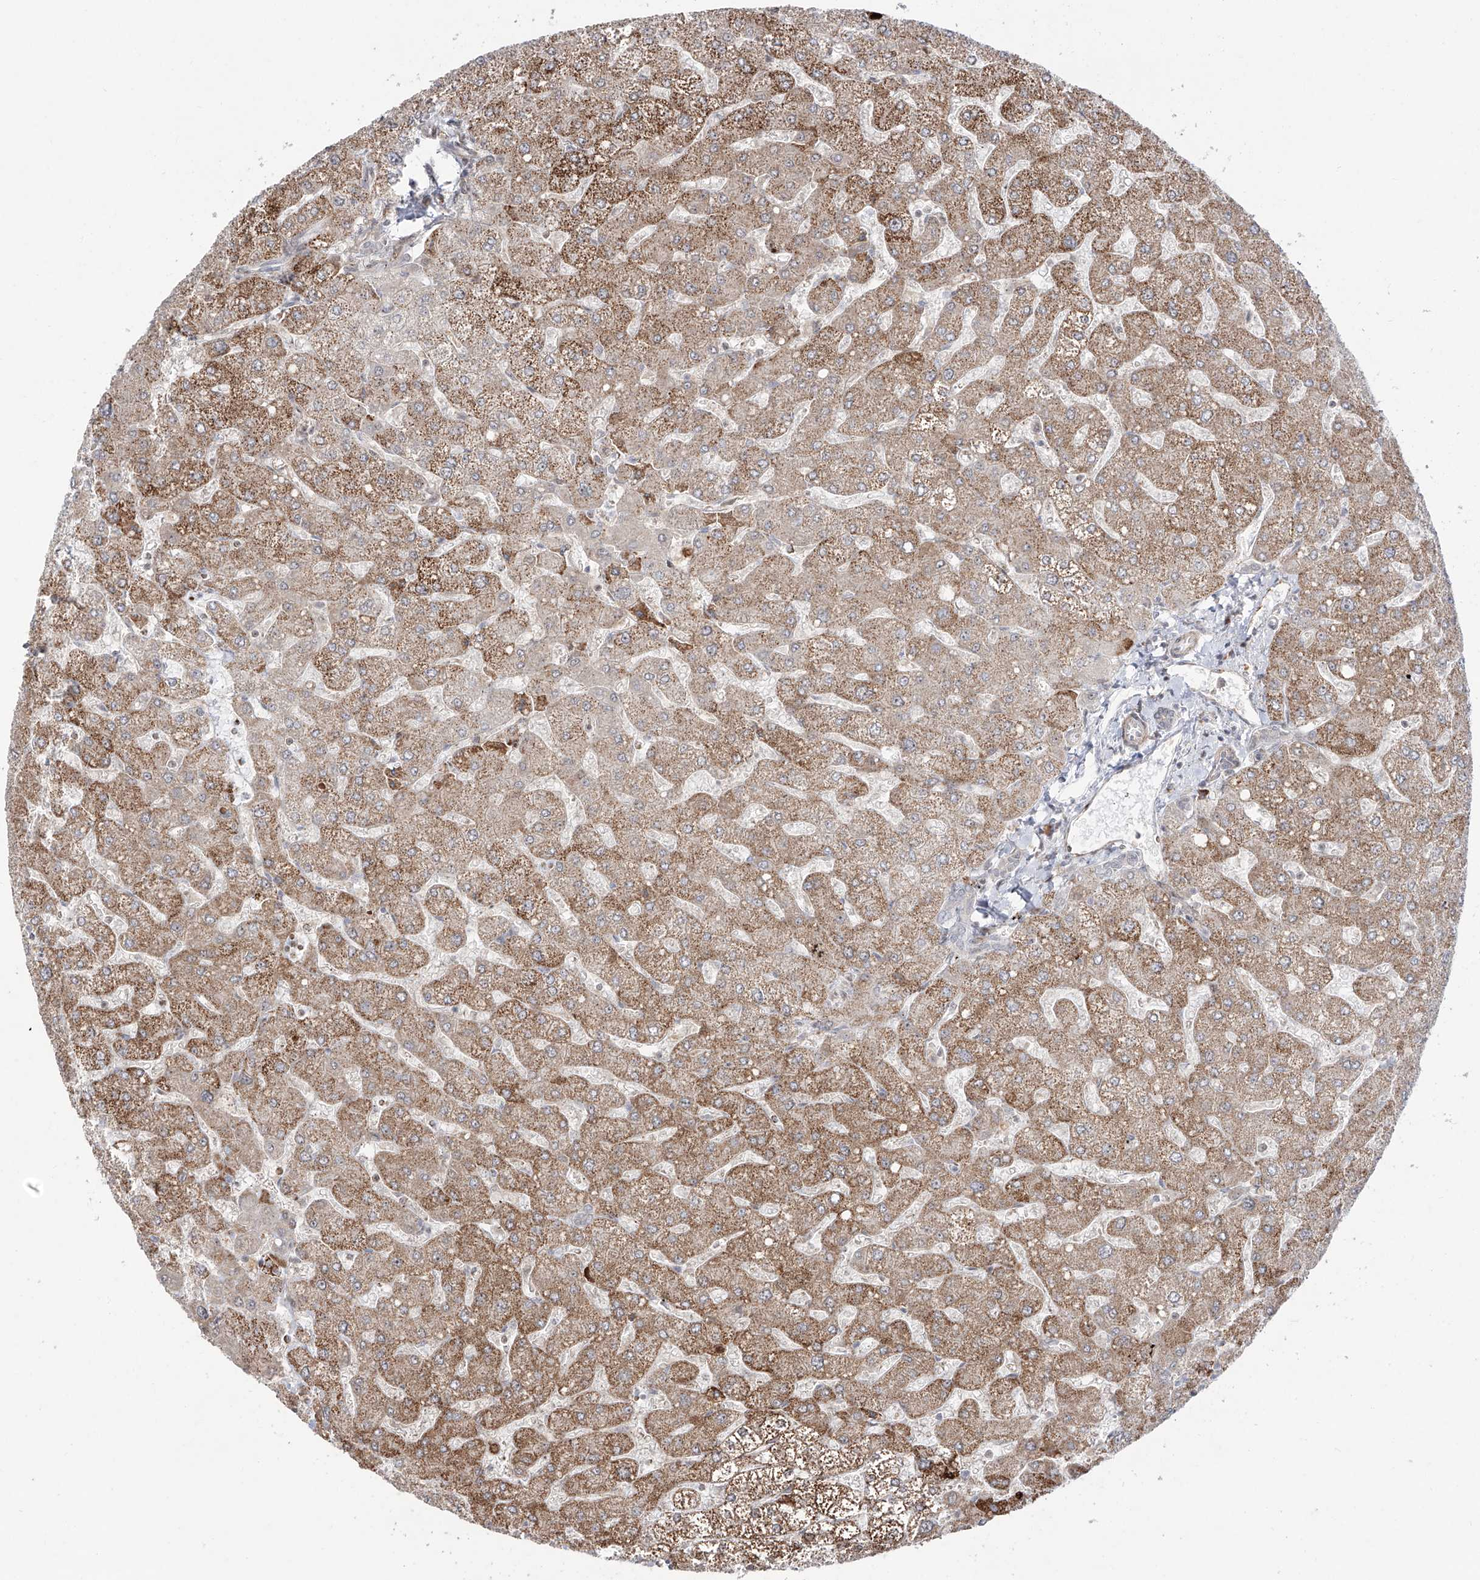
{"staining": {"intensity": "negative", "quantity": "none", "location": "none"}, "tissue": "liver", "cell_type": "Cholangiocytes", "image_type": "normal", "snomed": [{"axis": "morphology", "description": "Normal tissue, NOS"}, {"axis": "topography", "description": "Liver"}], "caption": "The image demonstrates no staining of cholangiocytes in benign liver. (DAB (3,3'-diaminobenzidine) IHC visualized using brightfield microscopy, high magnification).", "gene": "ZNF180", "patient": {"sex": "male", "age": 55}}